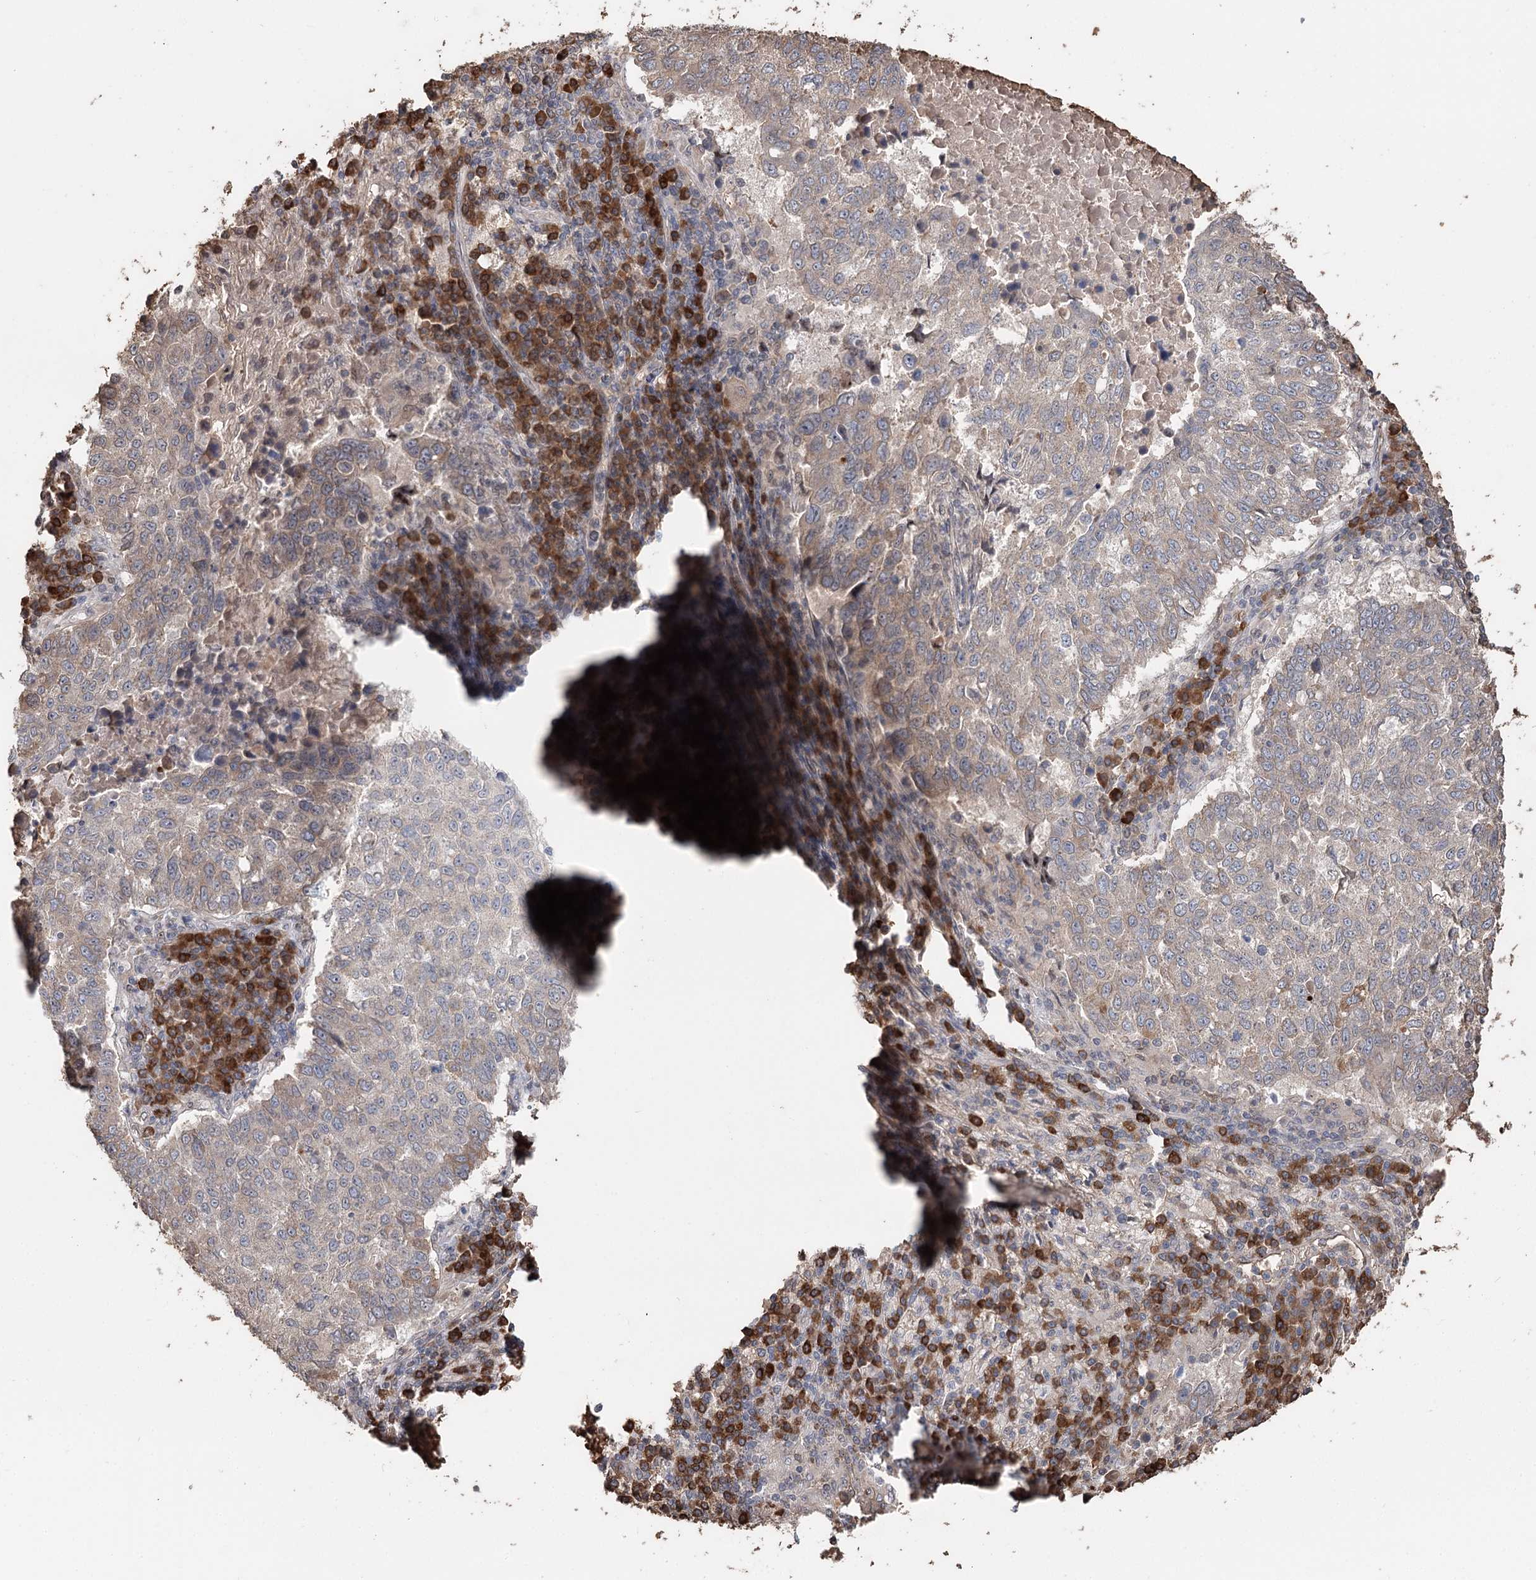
{"staining": {"intensity": "weak", "quantity": "<25%", "location": "cytoplasmic/membranous"}, "tissue": "lung cancer", "cell_type": "Tumor cells", "image_type": "cancer", "snomed": [{"axis": "morphology", "description": "Squamous cell carcinoma, NOS"}, {"axis": "topography", "description": "Lung"}], "caption": "DAB (3,3'-diaminobenzidine) immunohistochemical staining of lung squamous cell carcinoma displays no significant staining in tumor cells.", "gene": "SYVN1", "patient": {"sex": "male", "age": 73}}